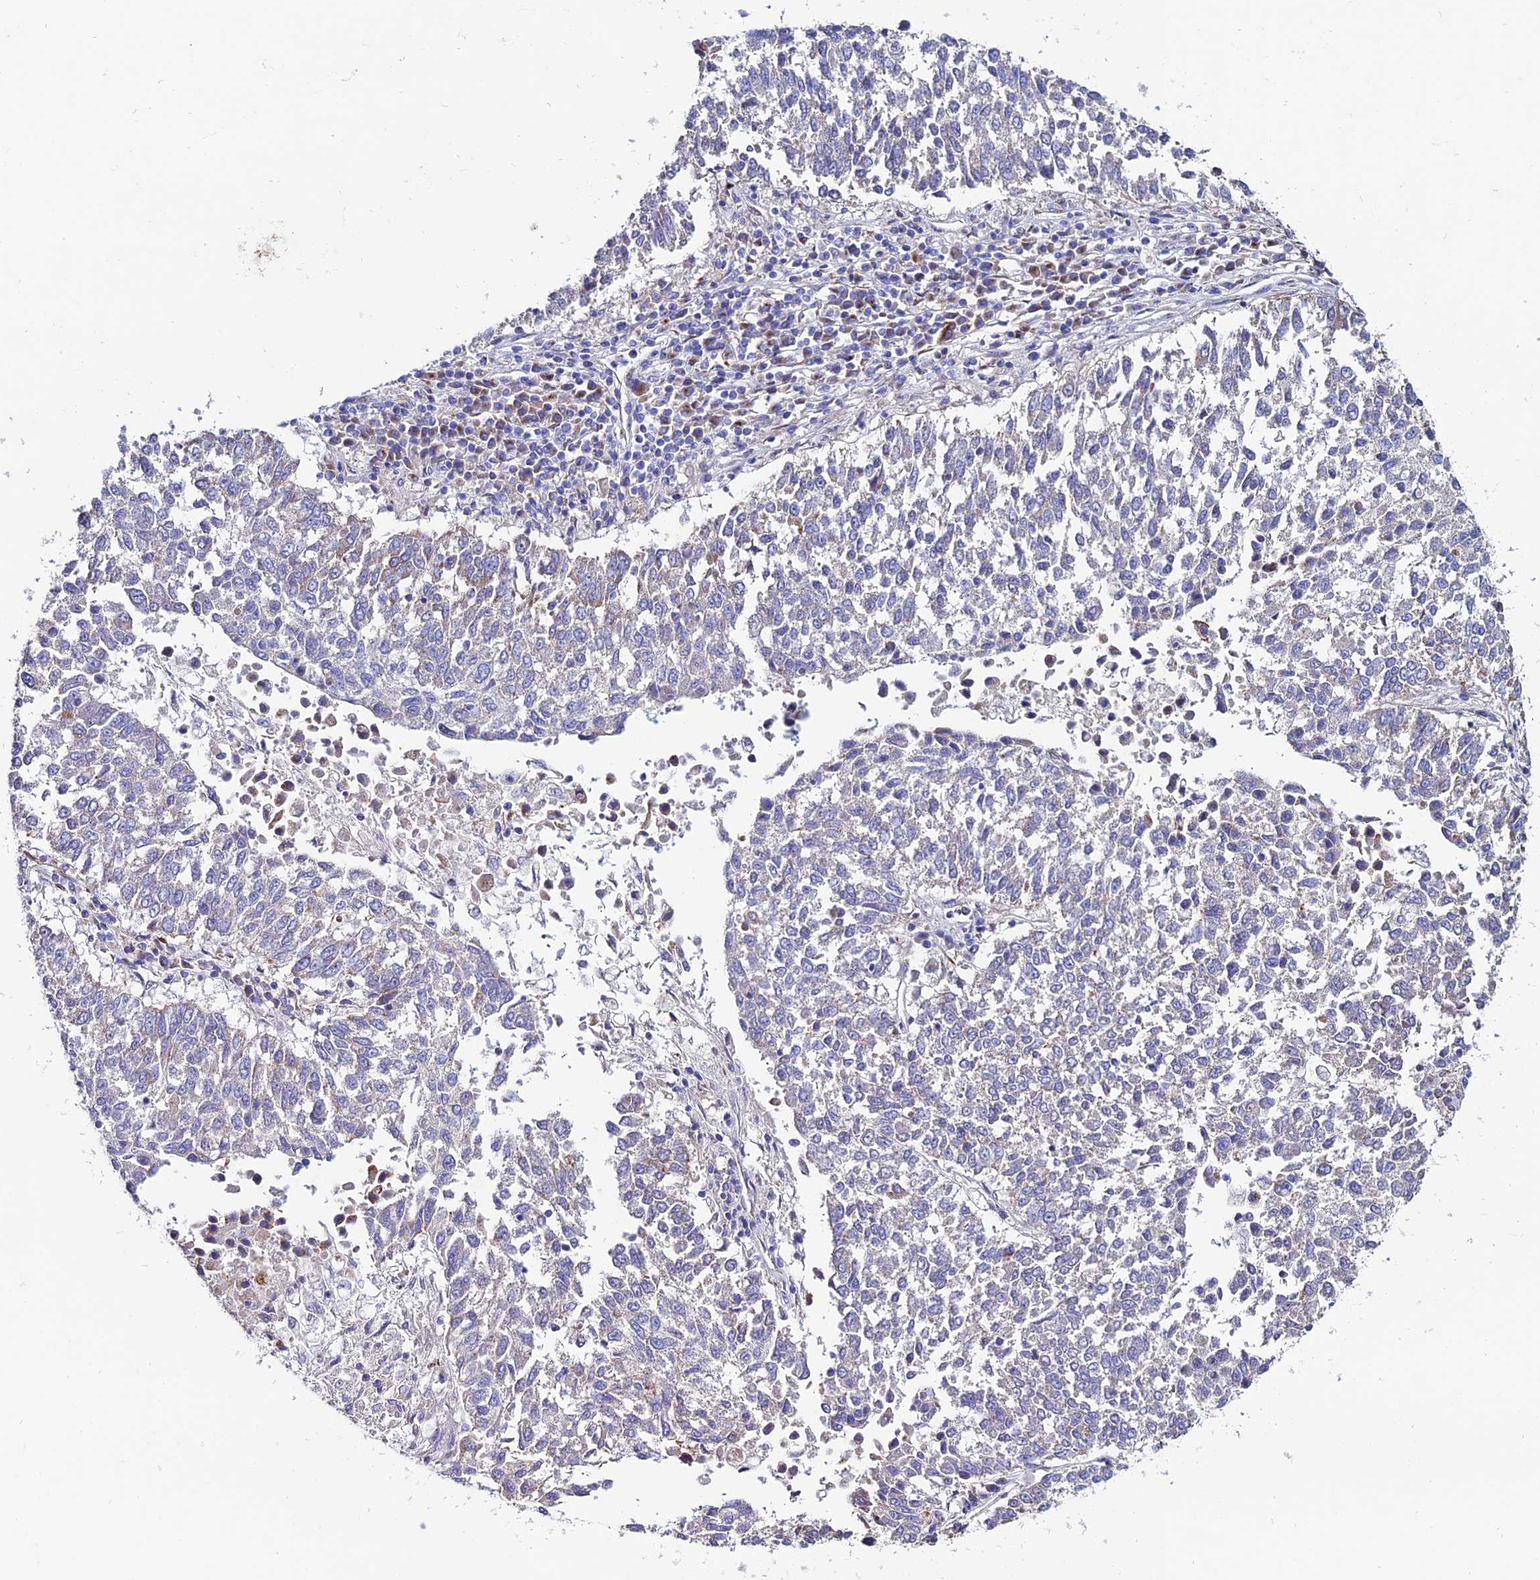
{"staining": {"intensity": "weak", "quantity": "<25%", "location": "cytoplasmic/membranous"}, "tissue": "lung cancer", "cell_type": "Tumor cells", "image_type": "cancer", "snomed": [{"axis": "morphology", "description": "Squamous cell carcinoma, NOS"}, {"axis": "topography", "description": "Lung"}], "caption": "Immunohistochemistry of human lung cancer (squamous cell carcinoma) demonstrates no staining in tumor cells.", "gene": "OR51Q1", "patient": {"sex": "male", "age": 73}}